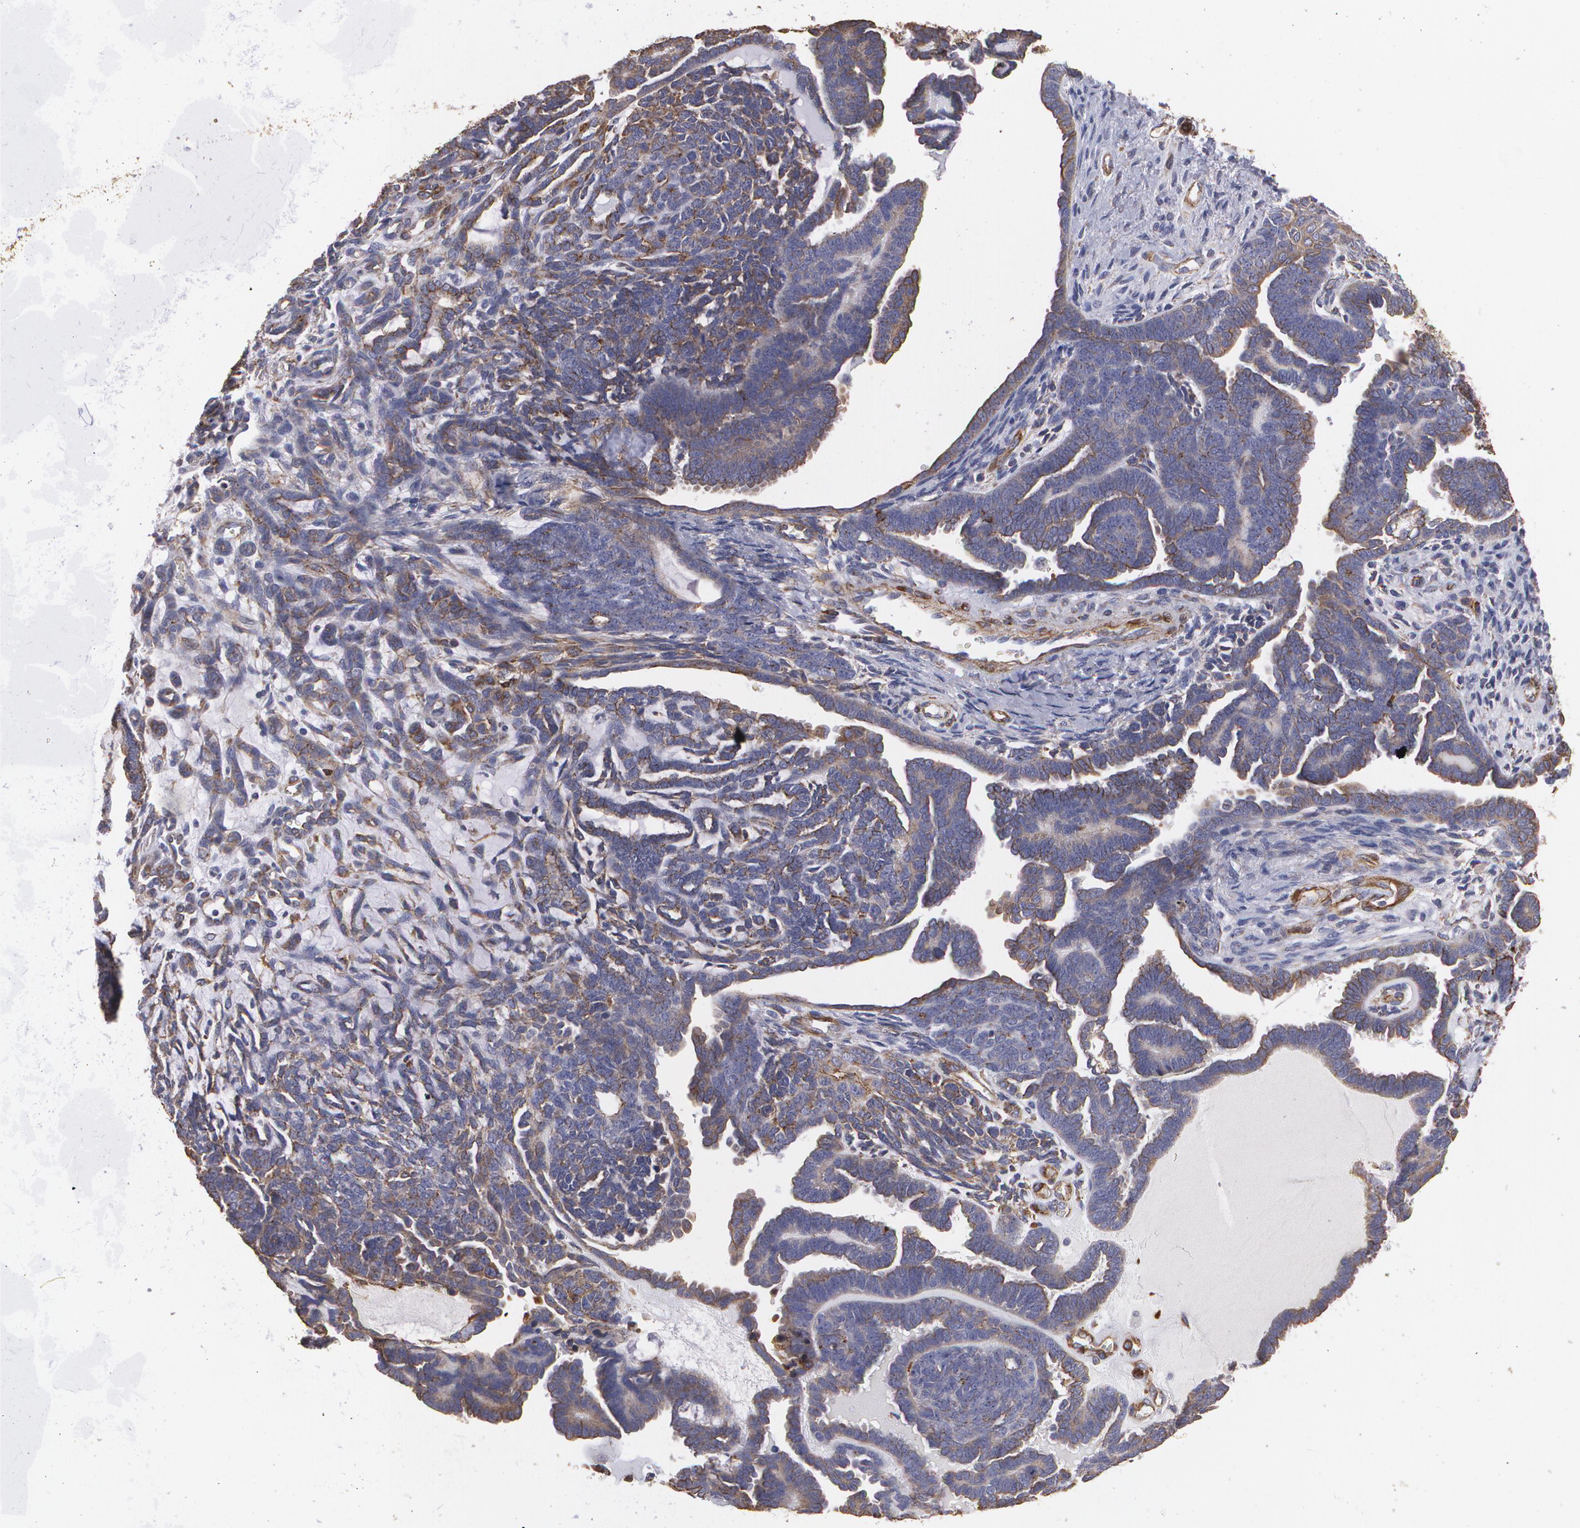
{"staining": {"intensity": "moderate", "quantity": "25%-75%", "location": "cytoplasmic/membranous"}, "tissue": "endometrial cancer", "cell_type": "Tumor cells", "image_type": "cancer", "snomed": [{"axis": "morphology", "description": "Neoplasm, malignant, NOS"}, {"axis": "topography", "description": "Endometrium"}], "caption": "Endometrial cancer stained with DAB IHC shows medium levels of moderate cytoplasmic/membranous positivity in about 25%-75% of tumor cells.", "gene": "TJP1", "patient": {"sex": "female", "age": 74}}